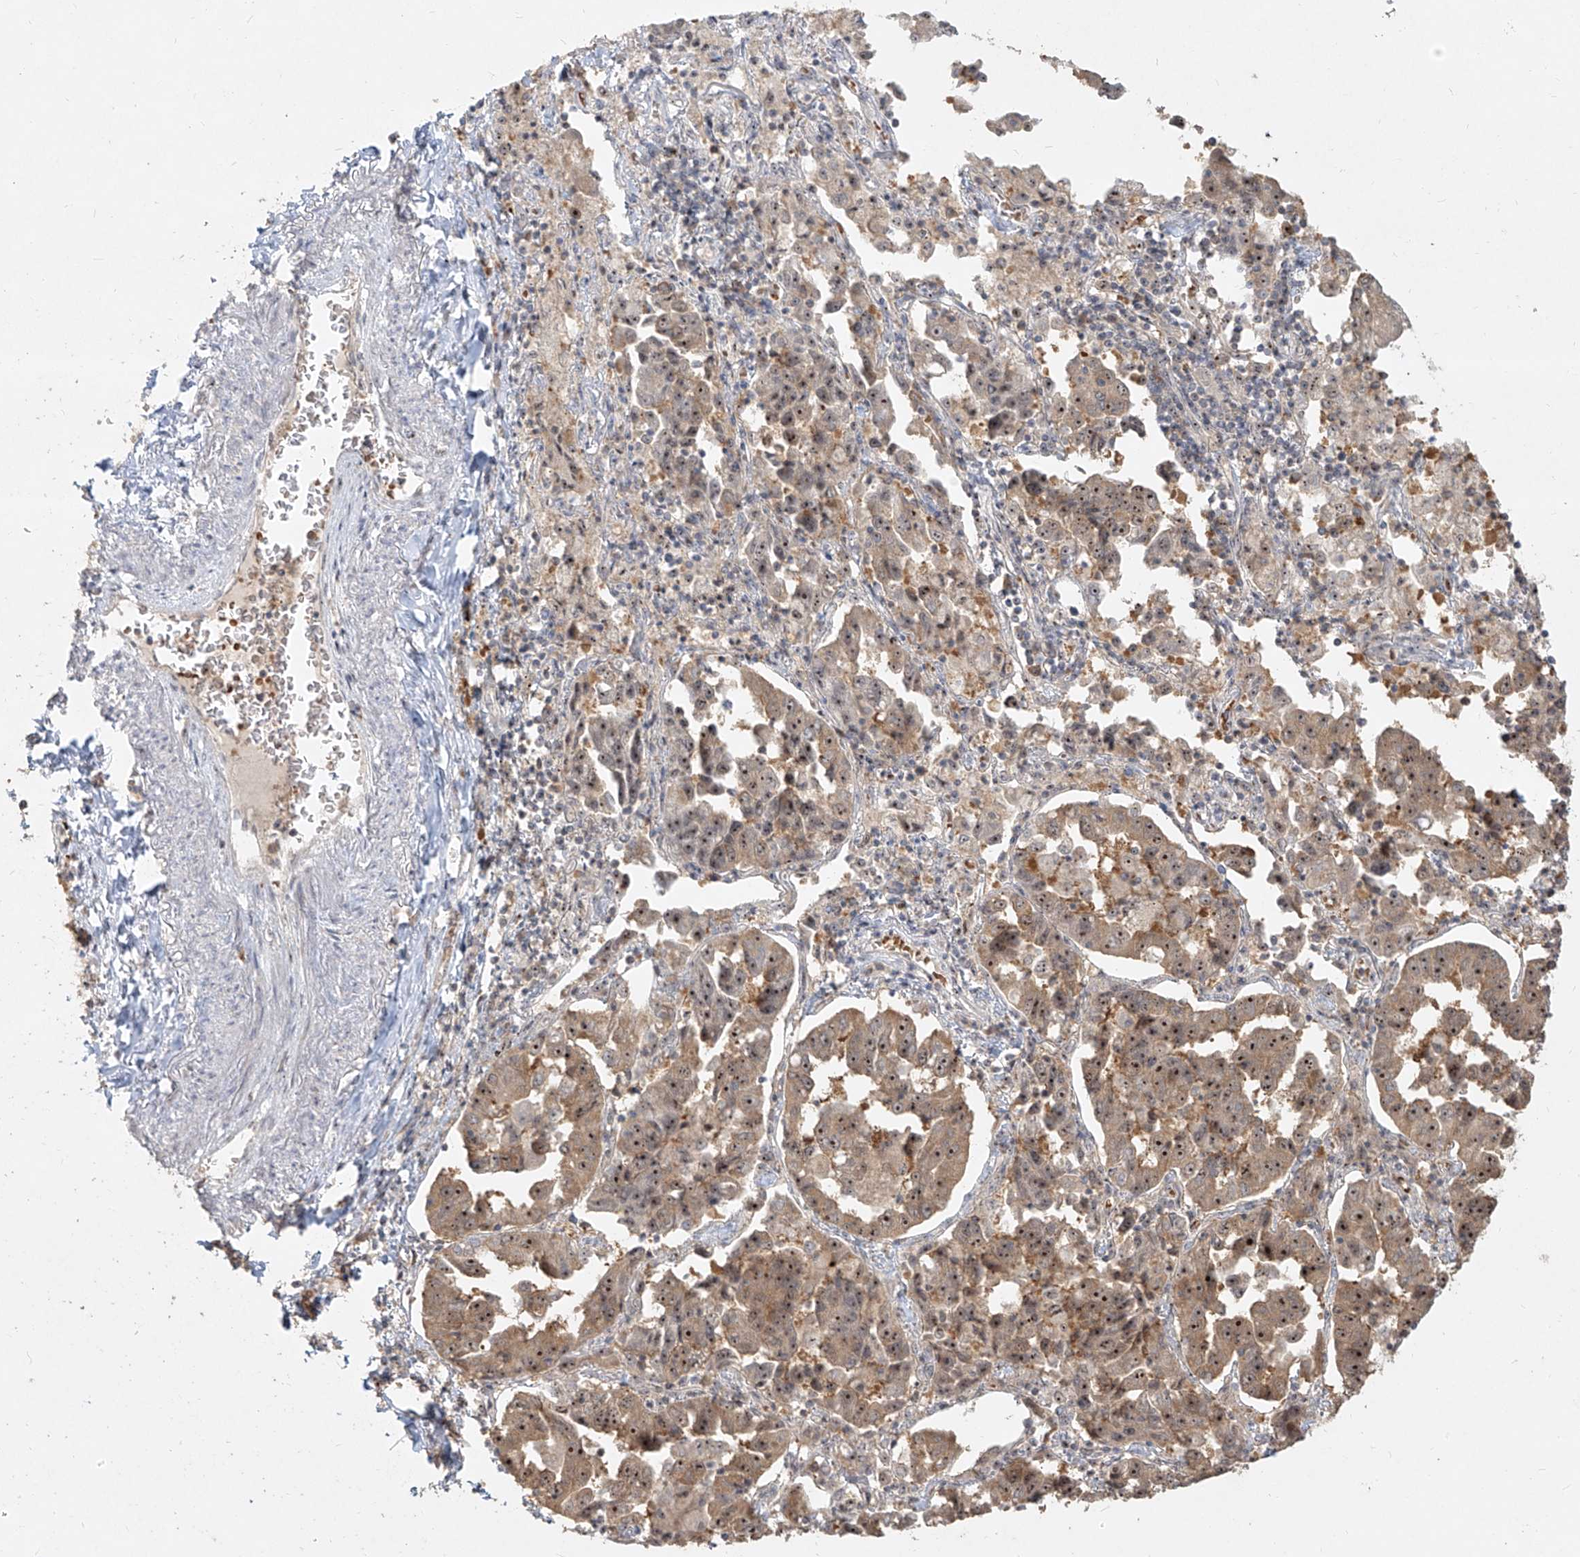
{"staining": {"intensity": "moderate", "quantity": ">75%", "location": "cytoplasmic/membranous,nuclear"}, "tissue": "lung cancer", "cell_type": "Tumor cells", "image_type": "cancer", "snomed": [{"axis": "morphology", "description": "Adenocarcinoma, NOS"}, {"axis": "topography", "description": "Lung"}], "caption": "Brown immunohistochemical staining in lung cancer (adenocarcinoma) reveals moderate cytoplasmic/membranous and nuclear expression in about >75% of tumor cells. Nuclei are stained in blue.", "gene": "BYSL", "patient": {"sex": "female", "age": 51}}